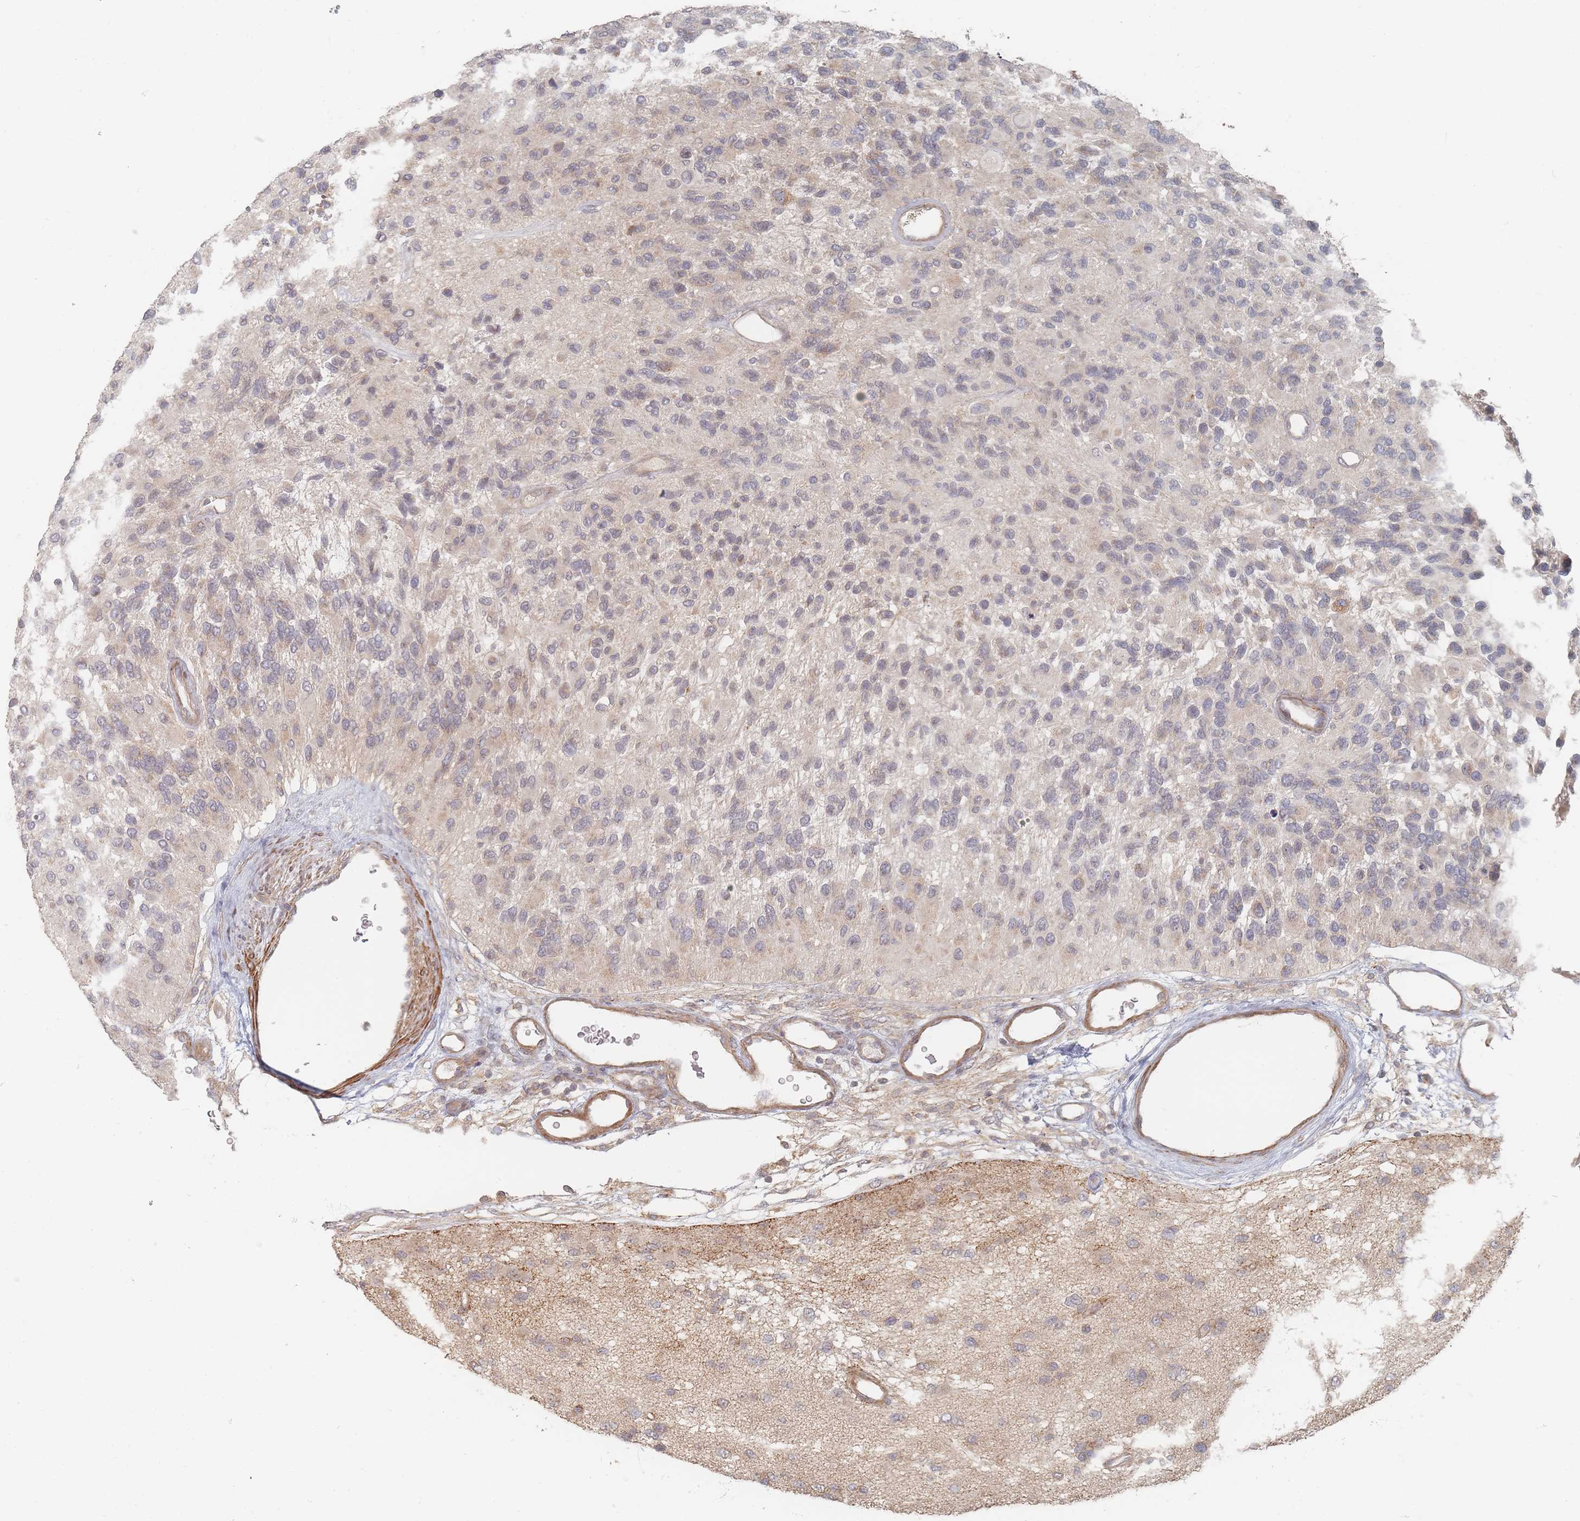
{"staining": {"intensity": "weak", "quantity": "25%-75%", "location": "cytoplasmic/membranous"}, "tissue": "glioma", "cell_type": "Tumor cells", "image_type": "cancer", "snomed": [{"axis": "morphology", "description": "Glioma, malignant, High grade"}, {"axis": "topography", "description": "Brain"}], "caption": "Protein expression analysis of malignant glioma (high-grade) shows weak cytoplasmic/membranous staining in approximately 25%-75% of tumor cells.", "gene": "GLE1", "patient": {"sex": "male", "age": 77}}